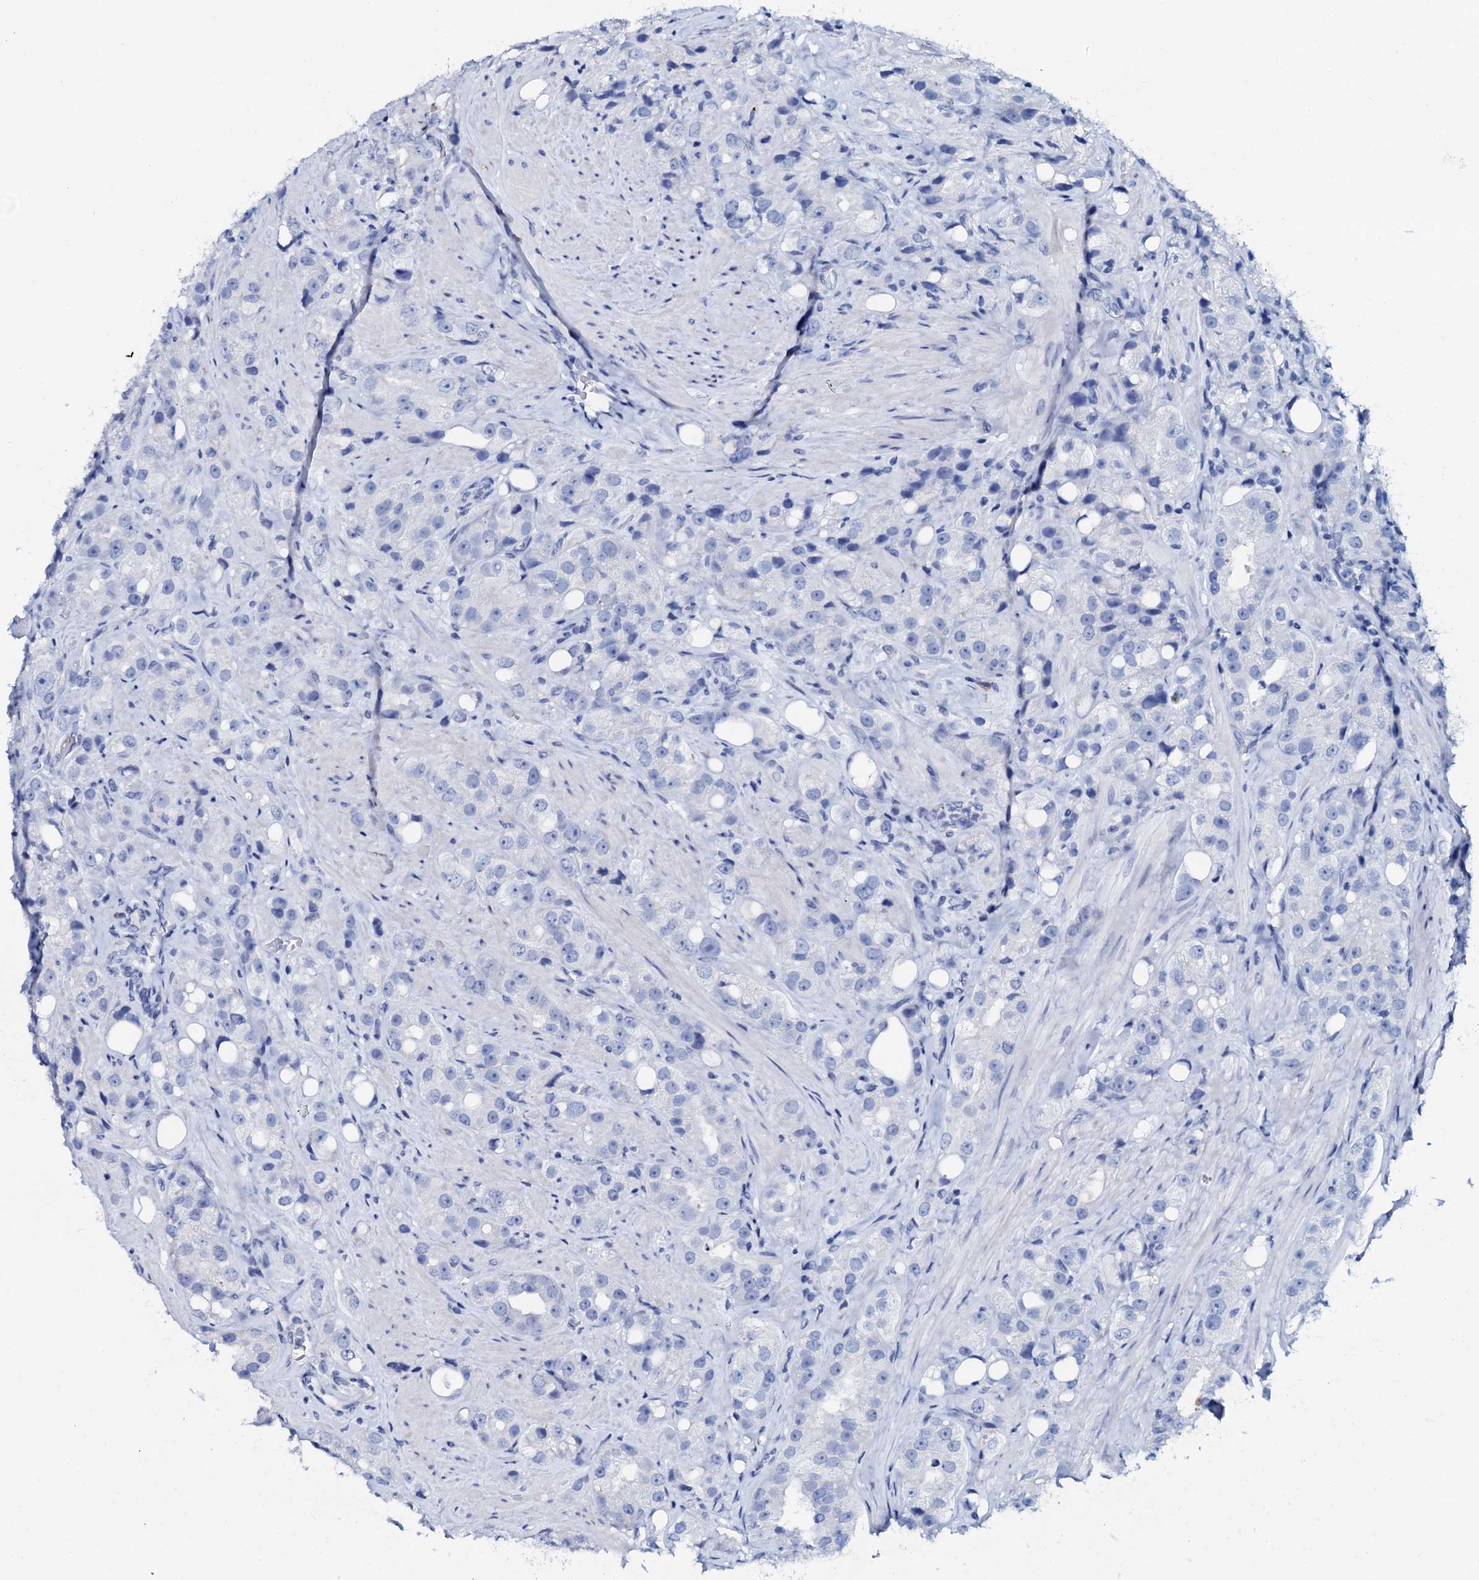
{"staining": {"intensity": "negative", "quantity": "none", "location": "none"}, "tissue": "prostate cancer", "cell_type": "Tumor cells", "image_type": "cancer", "snomed": [{"axis": "morphology", "description": "Adenocarcinoma, NOS"}, {"axis": "topography", "description": "Prostate"}], "caption": "Micrograph shows no protein staining in tumor cells of prostate cancer tissue.", "gene": "AMER2", "patient": {"sex": "male", "age": 79}}